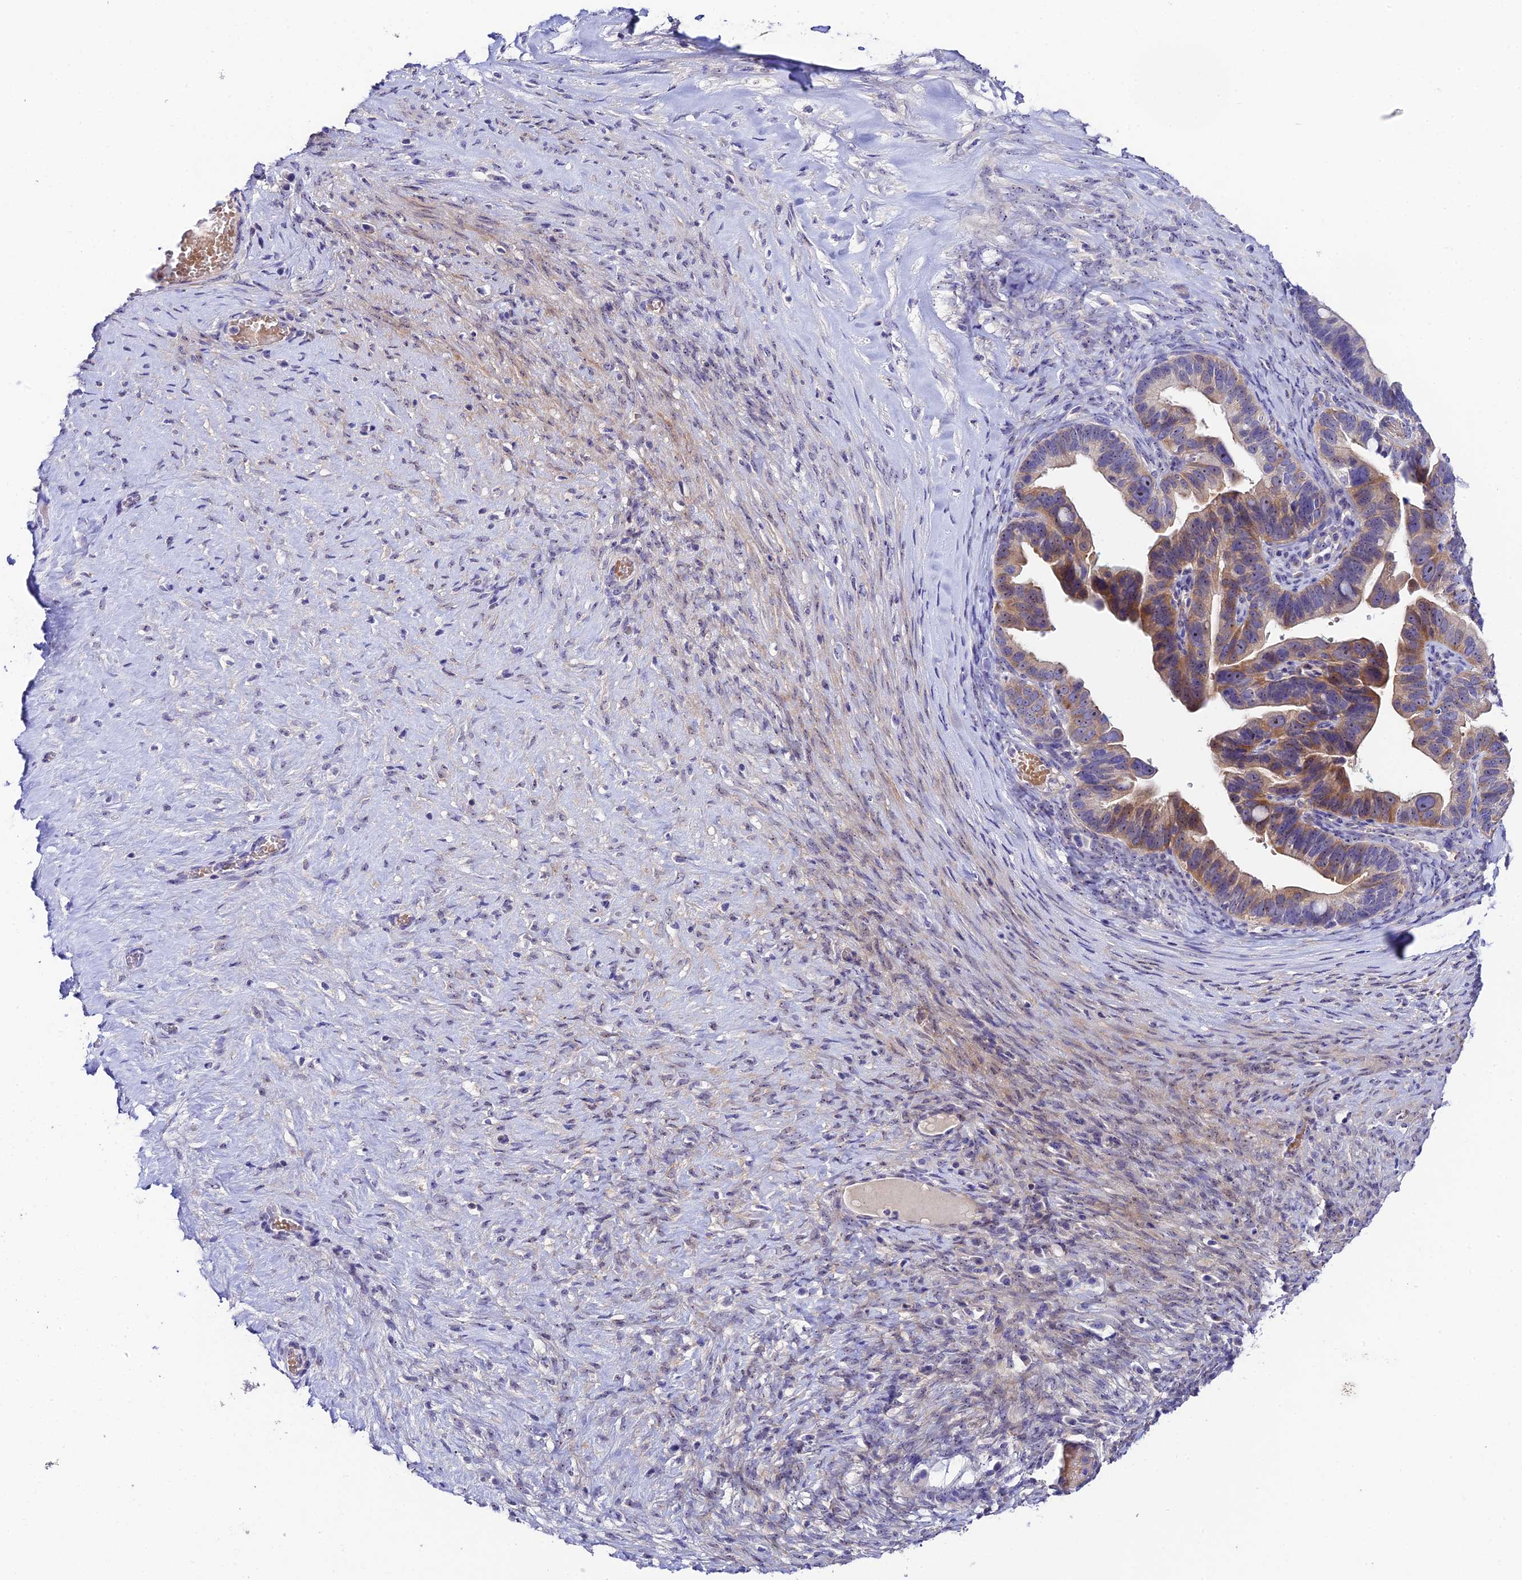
{"staining": {"intensity": "moderate", "quantity": "25%-75%", "location": "cytoplasmic/membranous"}, "tissue": "ovarian cancer", "cell_type": "Tumor cells", "image_type": "cancer", "snomed": [{"axis": "morphology", "description": "Cystadenocarcinoma, serous, NOS"}, {"axis": "topography", "description": "Ovary"}], "caption": "This is an image of immunohistochemistry (IHC) staining of ovarian serous cystadenocarcinoma, which shows moderate staining in the cytoplasmic/membranous of tumor cells.", "gene": "DUSP29", "patient": {"sex": "female", "age": 56}}